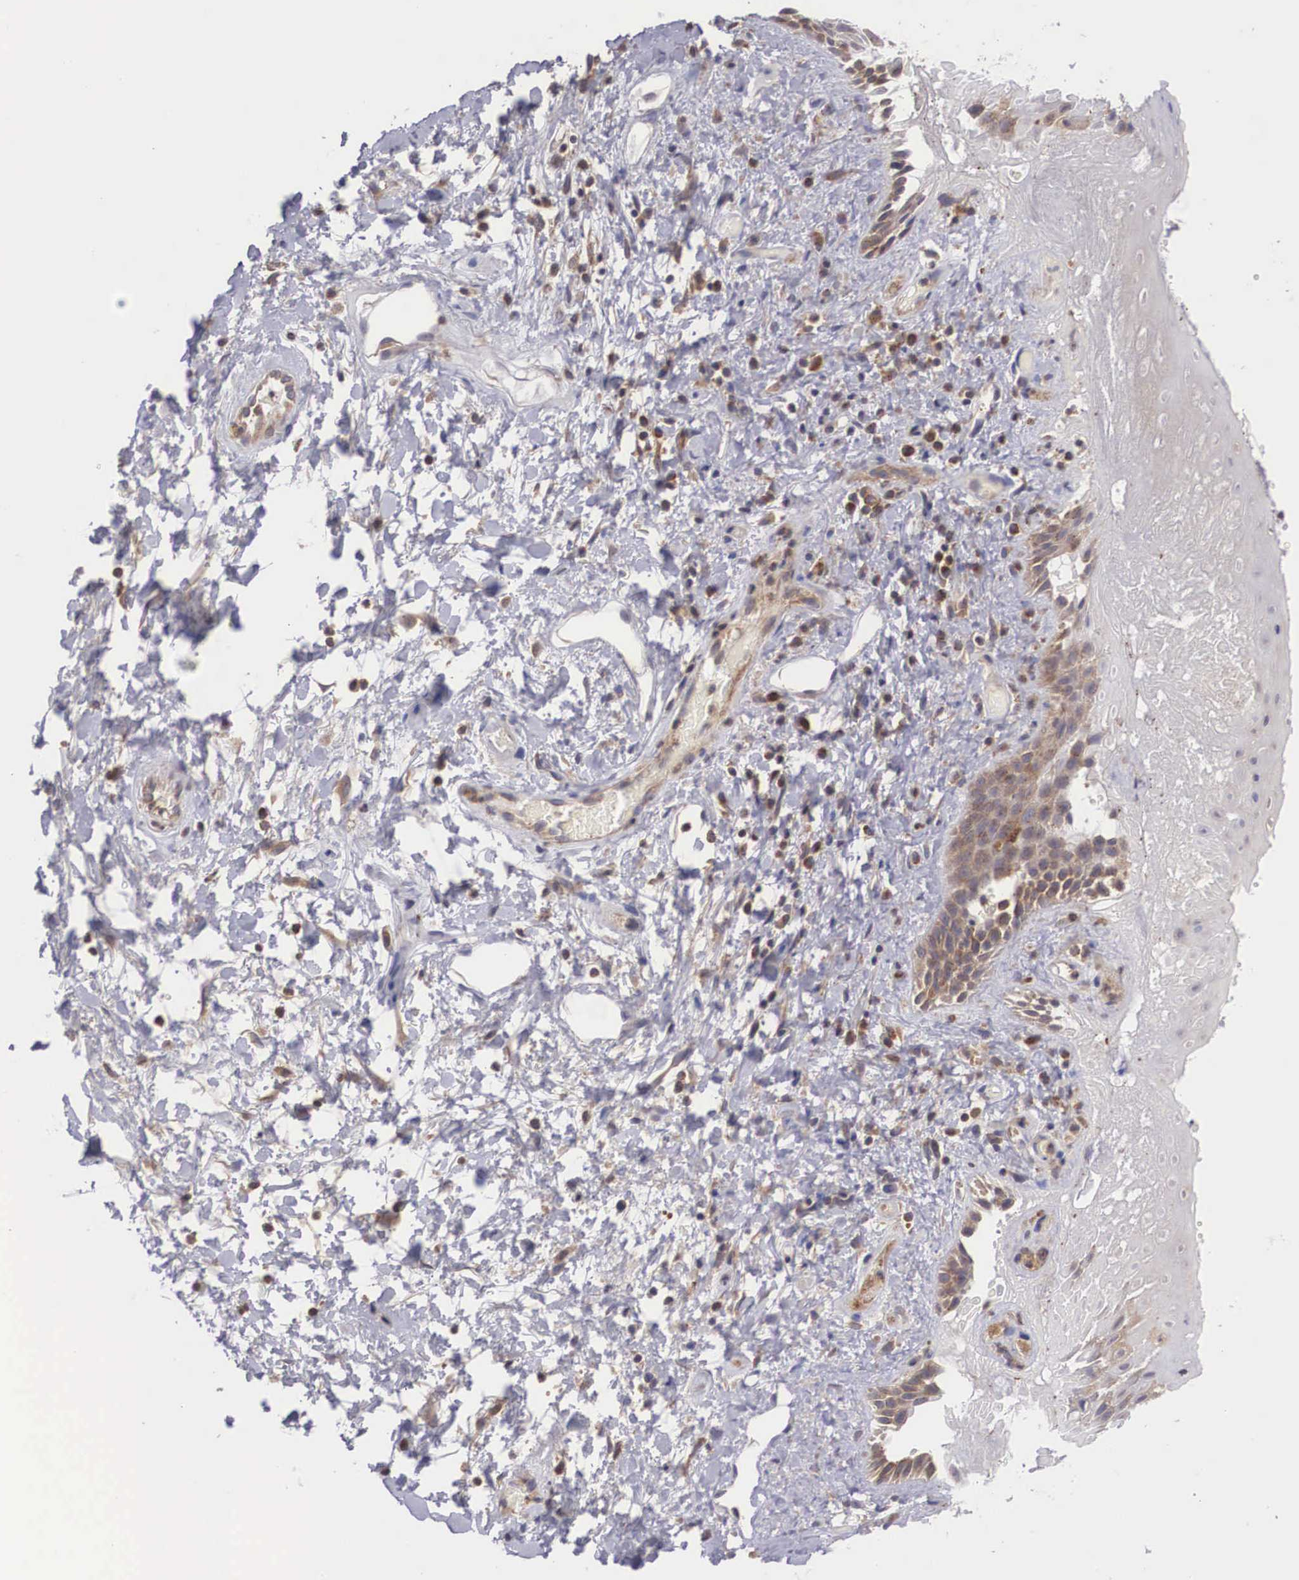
{"staining": {"intensity": "weak", "quantity": "25%-75%", "location": "cytoplasmic/membranous"}, "tissue": "skin", "cell_type": "Epidermal cells", "image_type": "normal", "snomed": [{"axis": "morphology", "description": "Normal tissue, NOS"}, {"axis": "topography", "description": "Anal"}], "caption": "Protein staining shows weak cytoplasmic/membranous expression in about 25%-75% of epidermal cells in normal skin.", "gene": "GRIPAP1", "patient": {"sex": "male", "age": 78}}